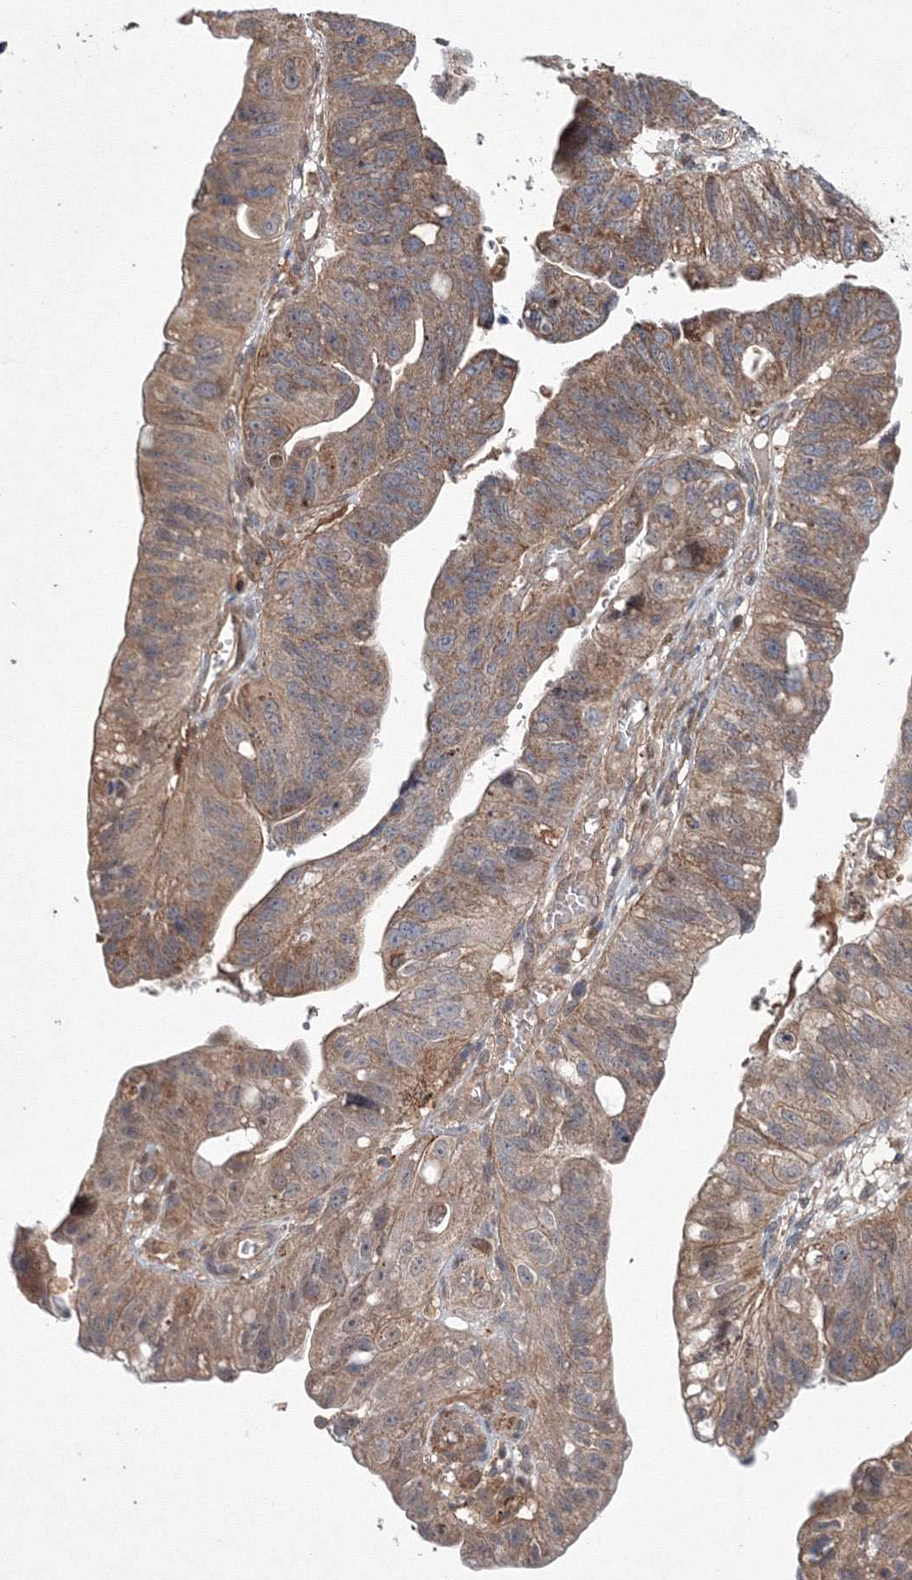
{"staining": {"intensity": "moderate", "quantity": ">75%", "location": "cytoplasmic/membranous"}, "tissue": "stomach cancer", "cell_type": "Tumor cells", "image_type": "cancer", "snomed": [{"axis": "morphology", "description": "Adenocarcinoma, NOS"}, {"axis": "topography", "description": "Stomach"}], "caption": "Immunohistochemistry (IHC) of human stomach adenocarcinoma exhibits medium levels of moderate cytoplasmic/membranous positivity in about >75% of tumor cells. The staining was performed using DAB to visualize the protein expression in brown, while the nuclei were stained in blue with hematoxylin (Magnification: 20x).", "gene": "RANBP3L", "patient": {"sex": "male", "age": 59}}